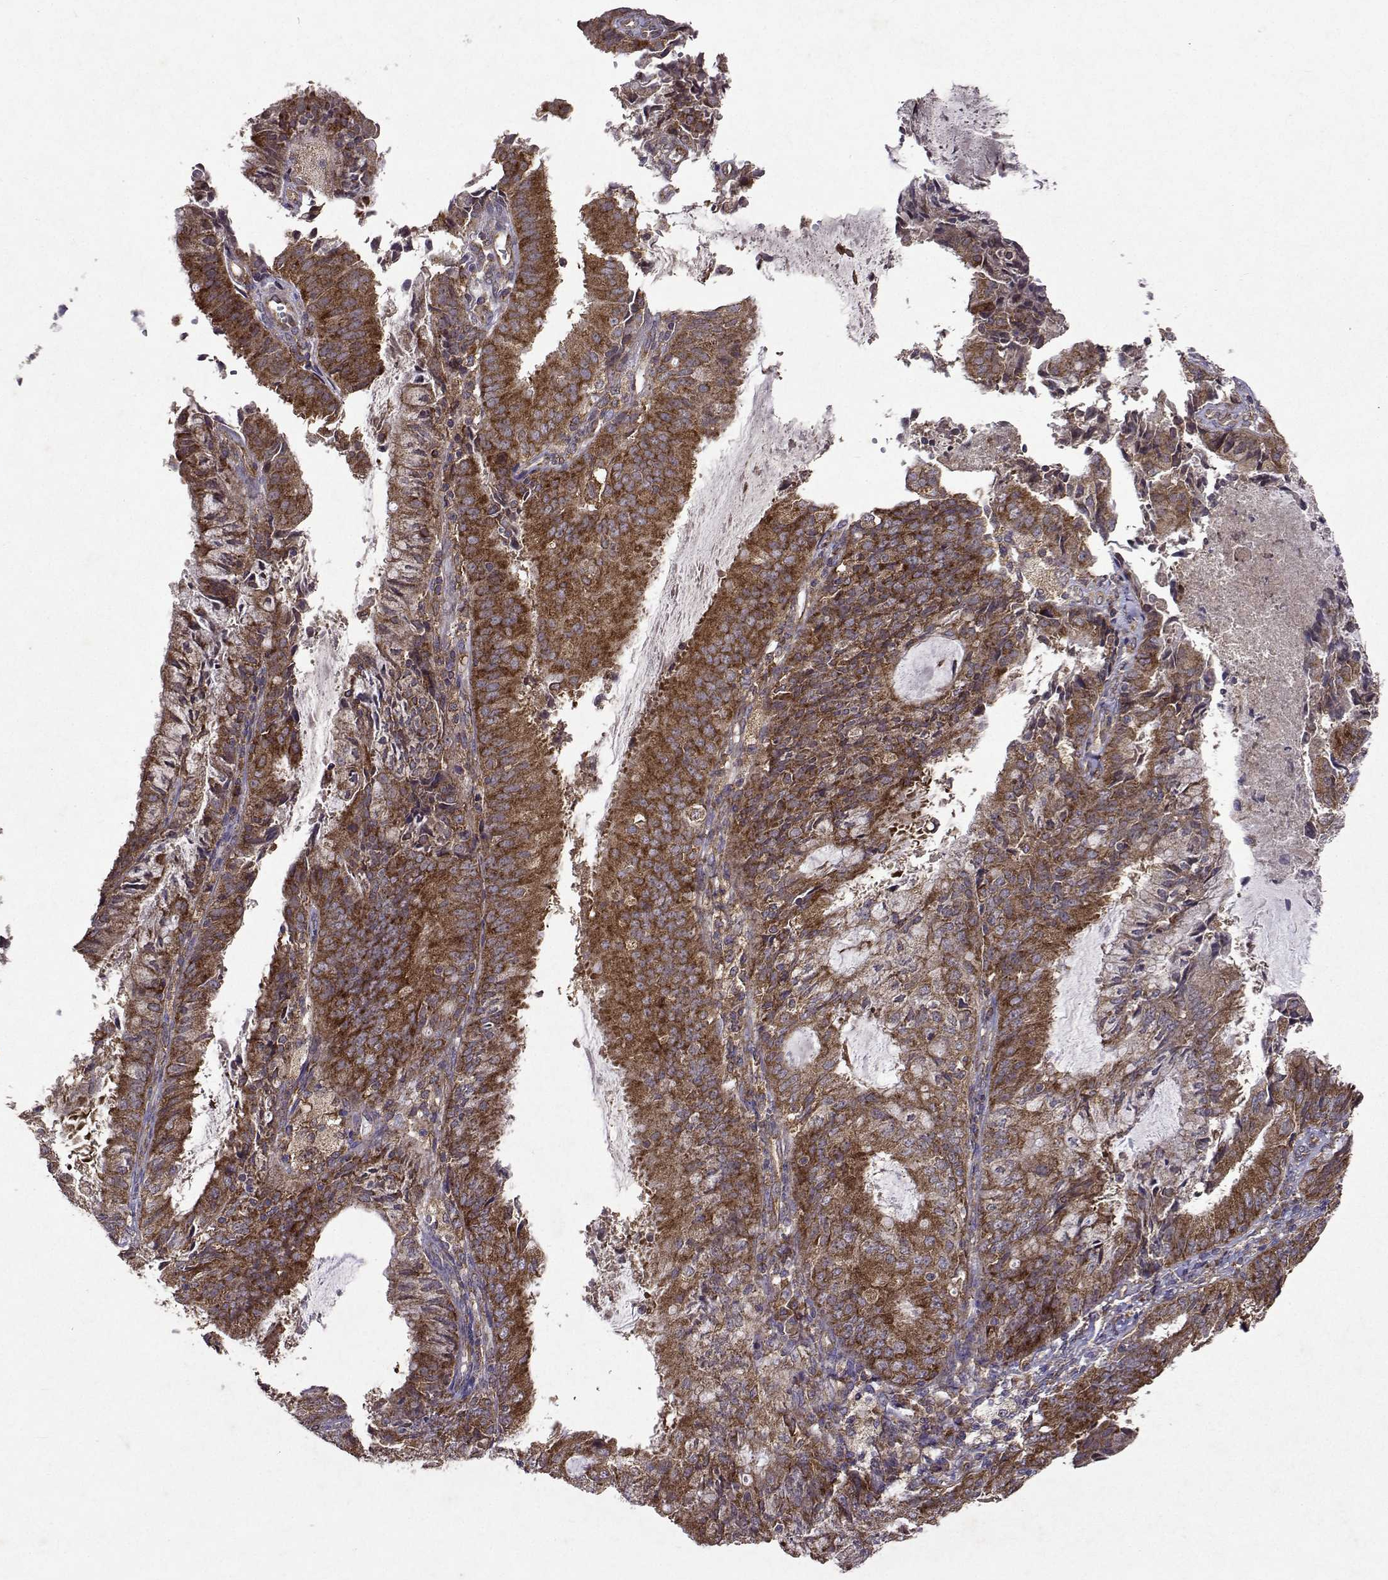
{"staining": {"intensity": "moderate", "quantity": ">75%", "location": "cytoplasmic/membranous"}, "tissue": "endometrial cancer", "cell_type": "Tumor cells", "image_type": "cancer", "snomed": [{"axis": "morphology", "description": "Adenocarcinoma, NOS"}, {"axis": "topography", "description": "Endometrium"}], "caption": "A brown stain highlights moderate cytoplasmic/membranous positivity of a protein in endometrial adenocarcinoma tumor cells.", "gene": "TARBP2", "patient": {"sex": "female", "age": 57}}